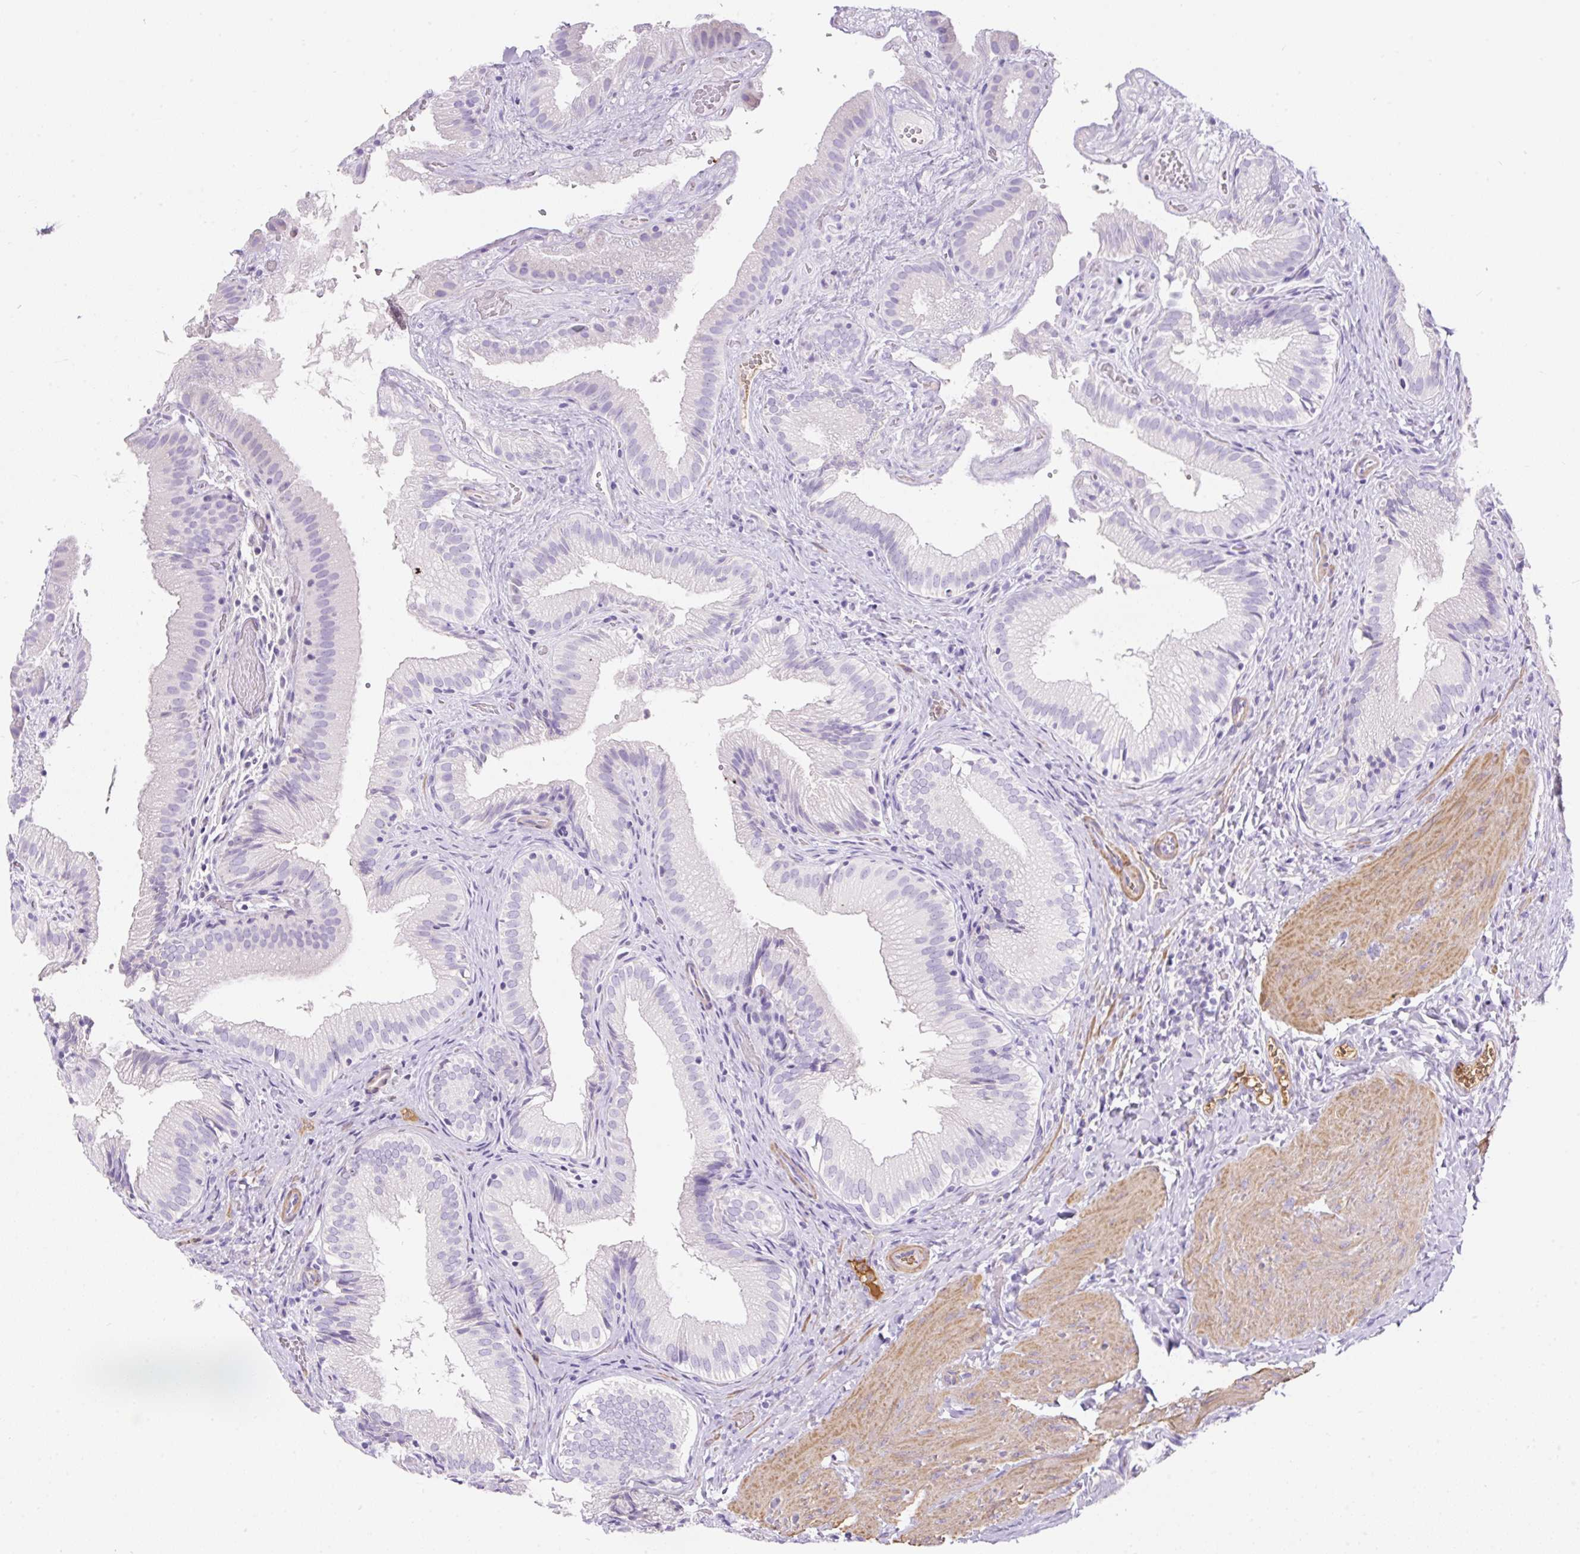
{"staining": {"intensity": "negative", "quantity": "none", "location": "none"}, "tissue": "gallbladder", "cell_type": "Glandular cells", "image_type": "normal", "snomed": [{"axis": "morphology", "description": "Normal tissue, NOS"}, {"axis": "topography", "description": "Gallbladder"}], "caption": "Protein analysis of benign gallbladder demonstrates no significant positivity in glandular cells. Nuclei are stained in blue.", "gene": "TDRD15", "patient": {"sex": "female", "age": 30}}